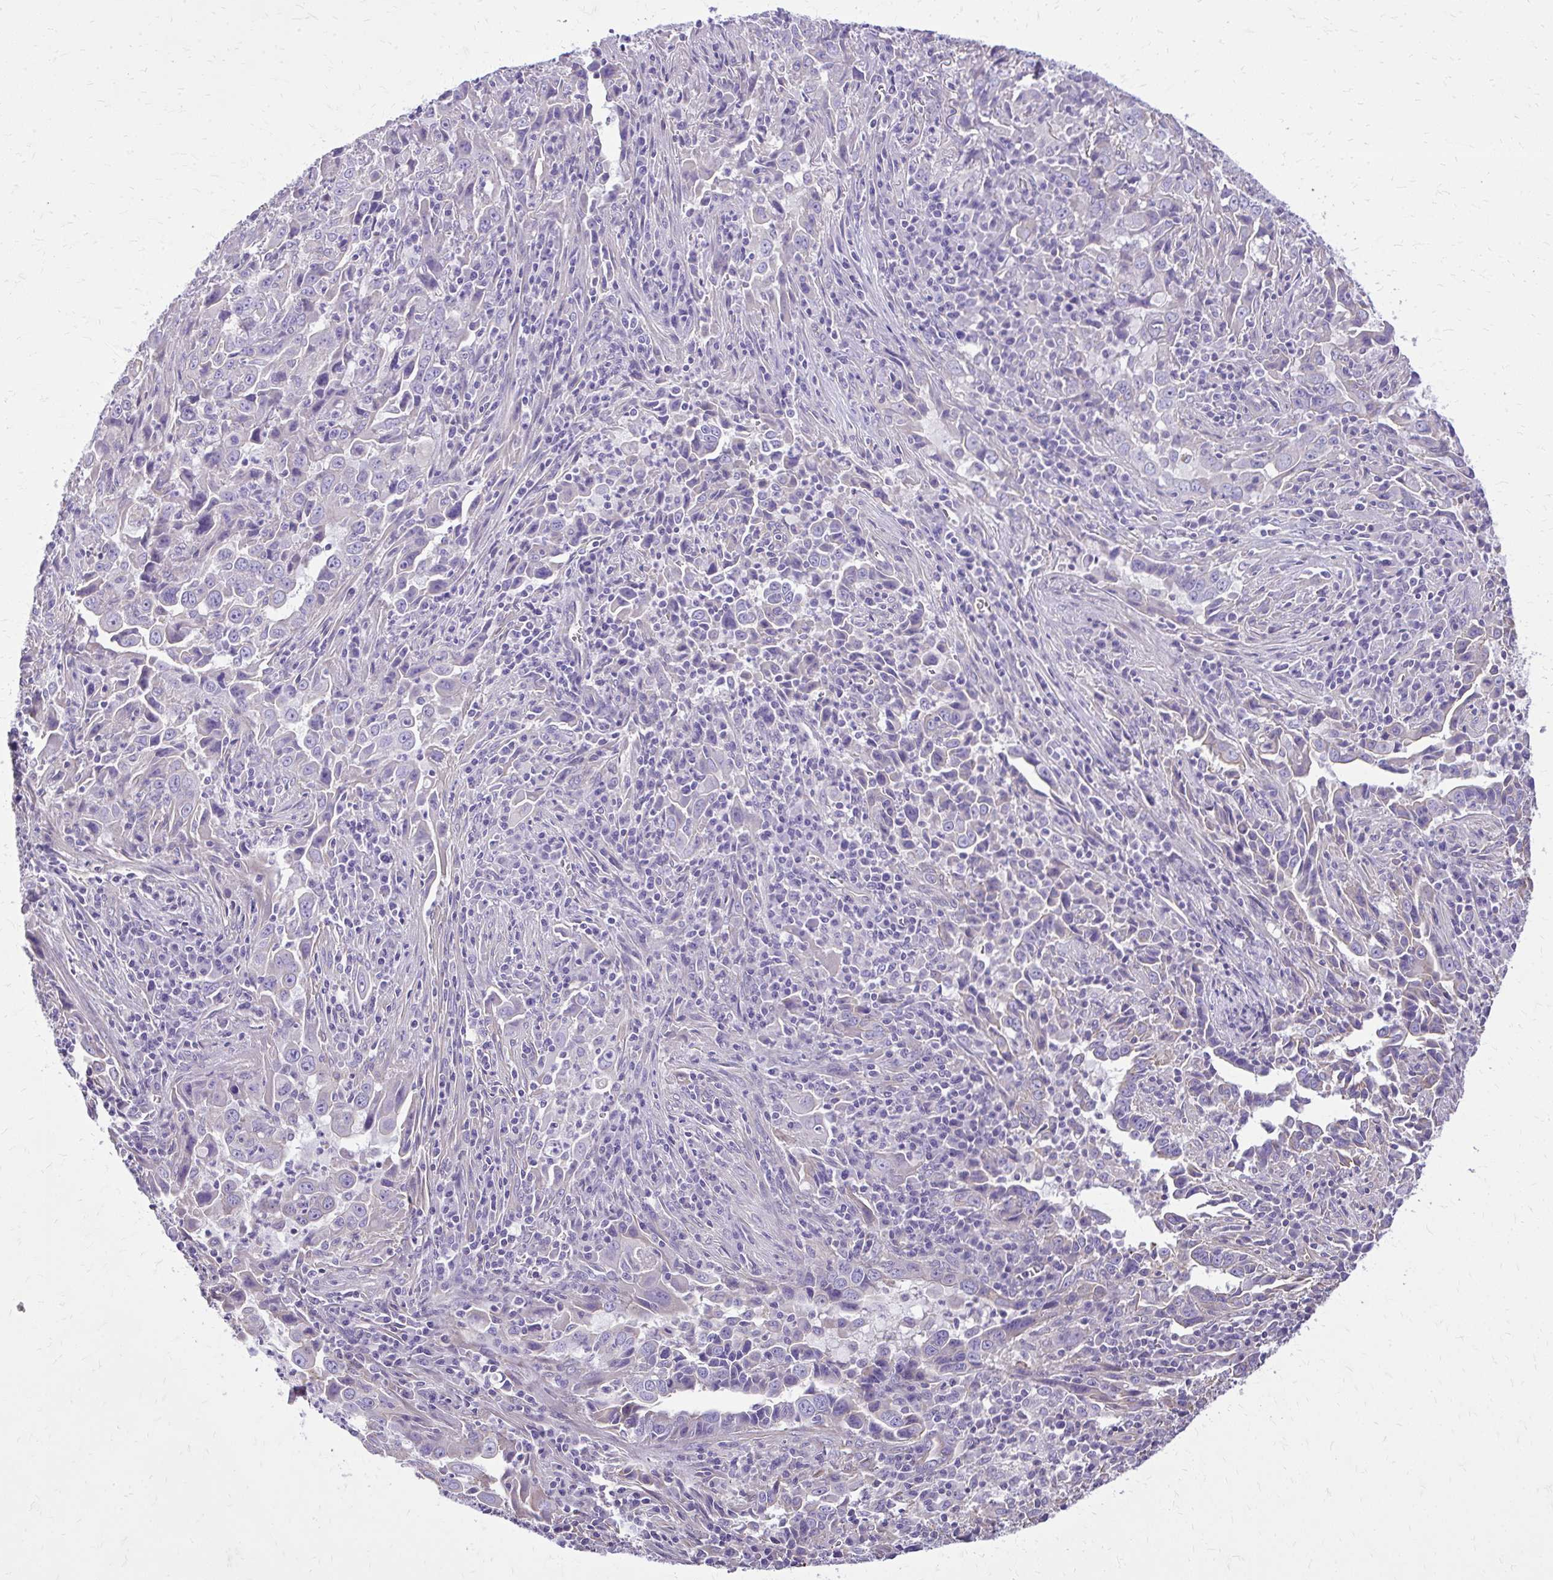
{"staining": {"intensity": "negative", "quantity": "none", "location": "none"}, "tissue": "lung cancer", "cell_type": "Tumor cells", "image_type": "cancer", "snomed": [{"axis": "morphology", "description": "Adenocarcinoma, NOS"}, {"axis": "topography", "description": "Lung"}], "caption": "Immunohistochemical staining of lung cancer (adenocarcinoma) exhibits no significant staining in tumor cells.", "gene": "RUNDC3B", "patient": {"sex": "male", "age": 67}}